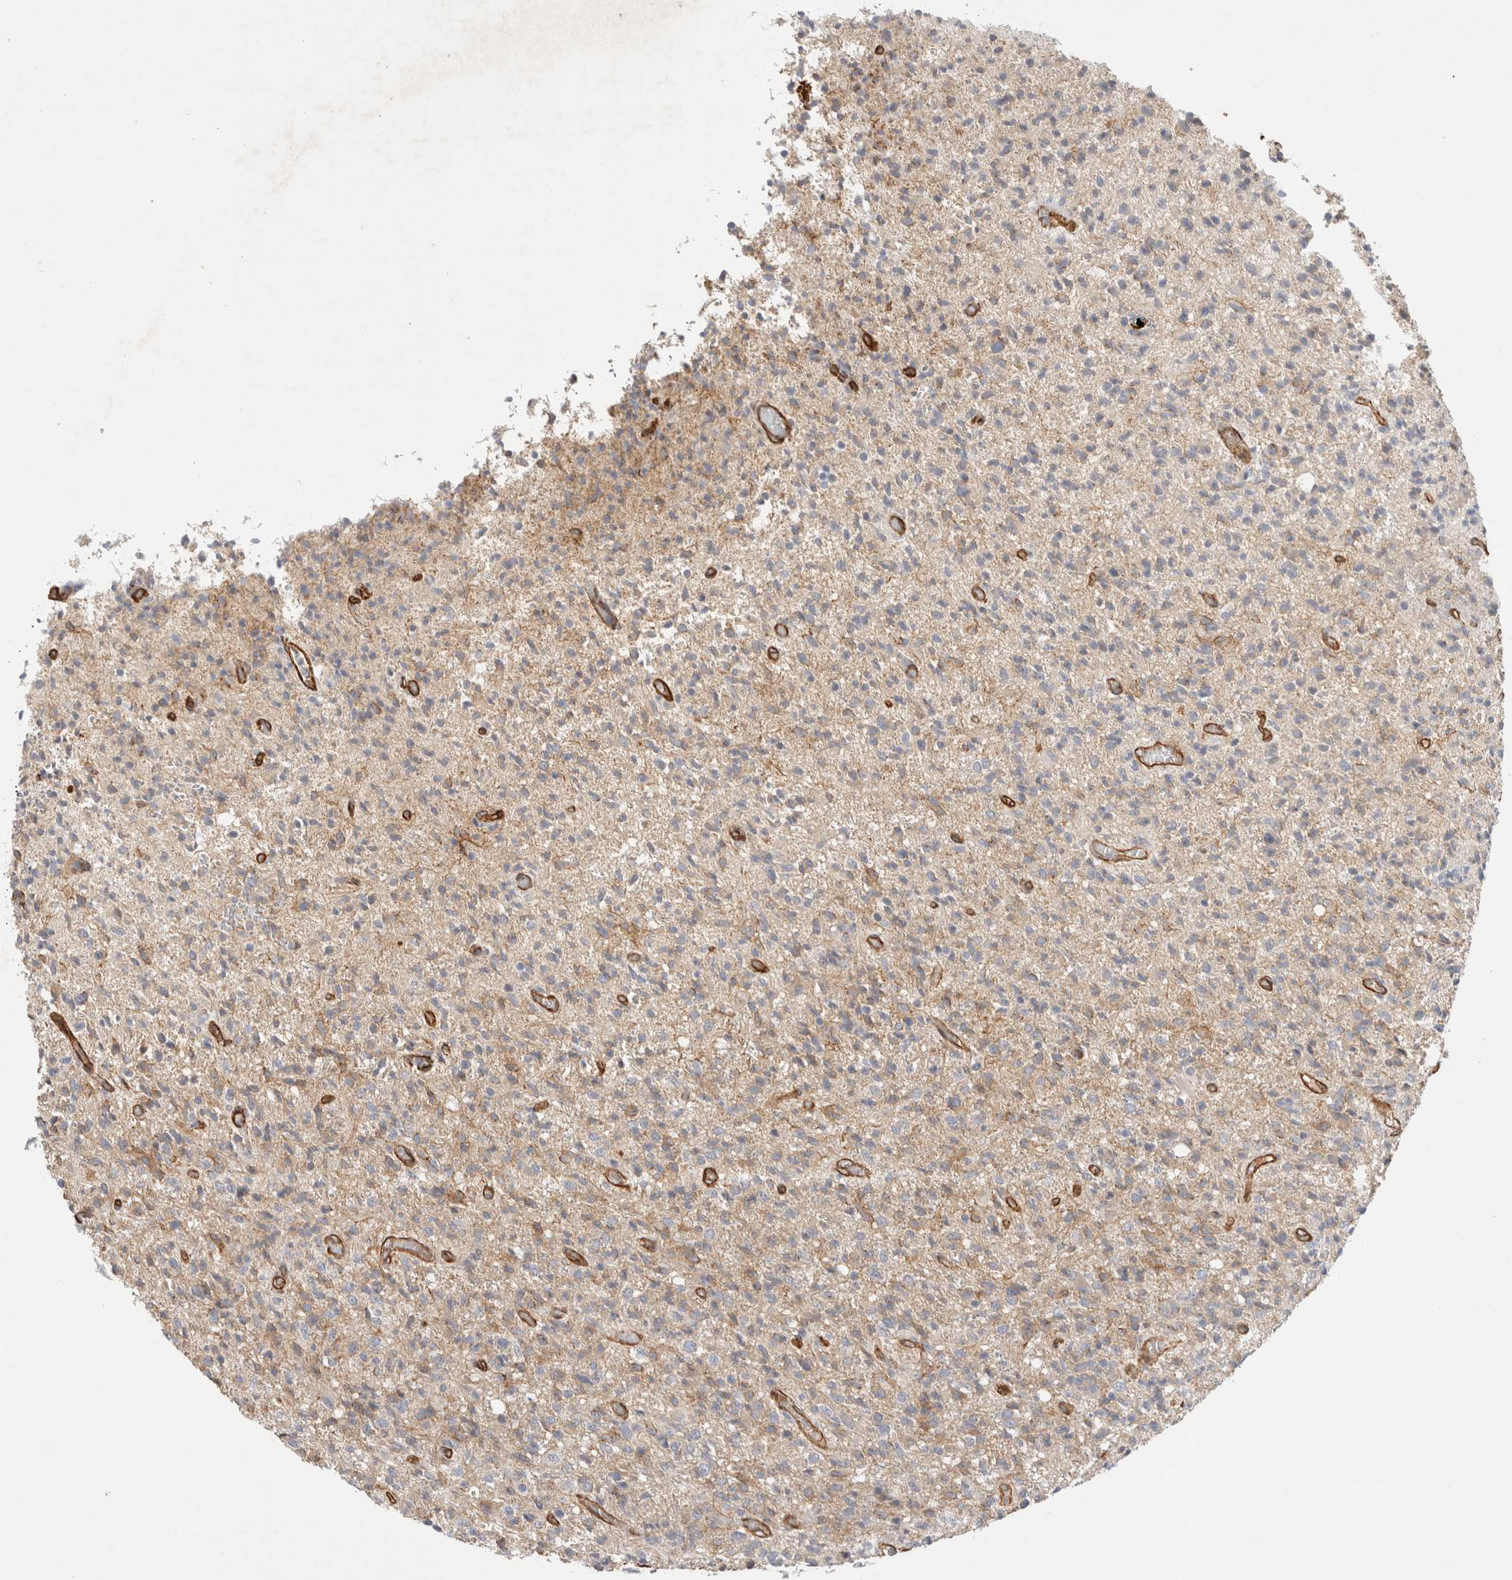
{"staining": {"intensity": "weak", "quantity": "25%-75%", "location": "cytoplasmic/membranous"}, "tissue": "glioma", "cell_type": "Tumor cells", "image_type": "cancer", "snomed": [{"axis": "morphology", "description": "Glioma, malignant, High grade"}, {"axis": "topography", "description": "Brain"}], "caption": "The photomicrograph demonstrates a brown stain indicating the presence of a protein in the cytoplasmic/membranous of tumor cells in glioma.", "gene": "JMJD4", "patient": {"sex": "female", "age": 57}}